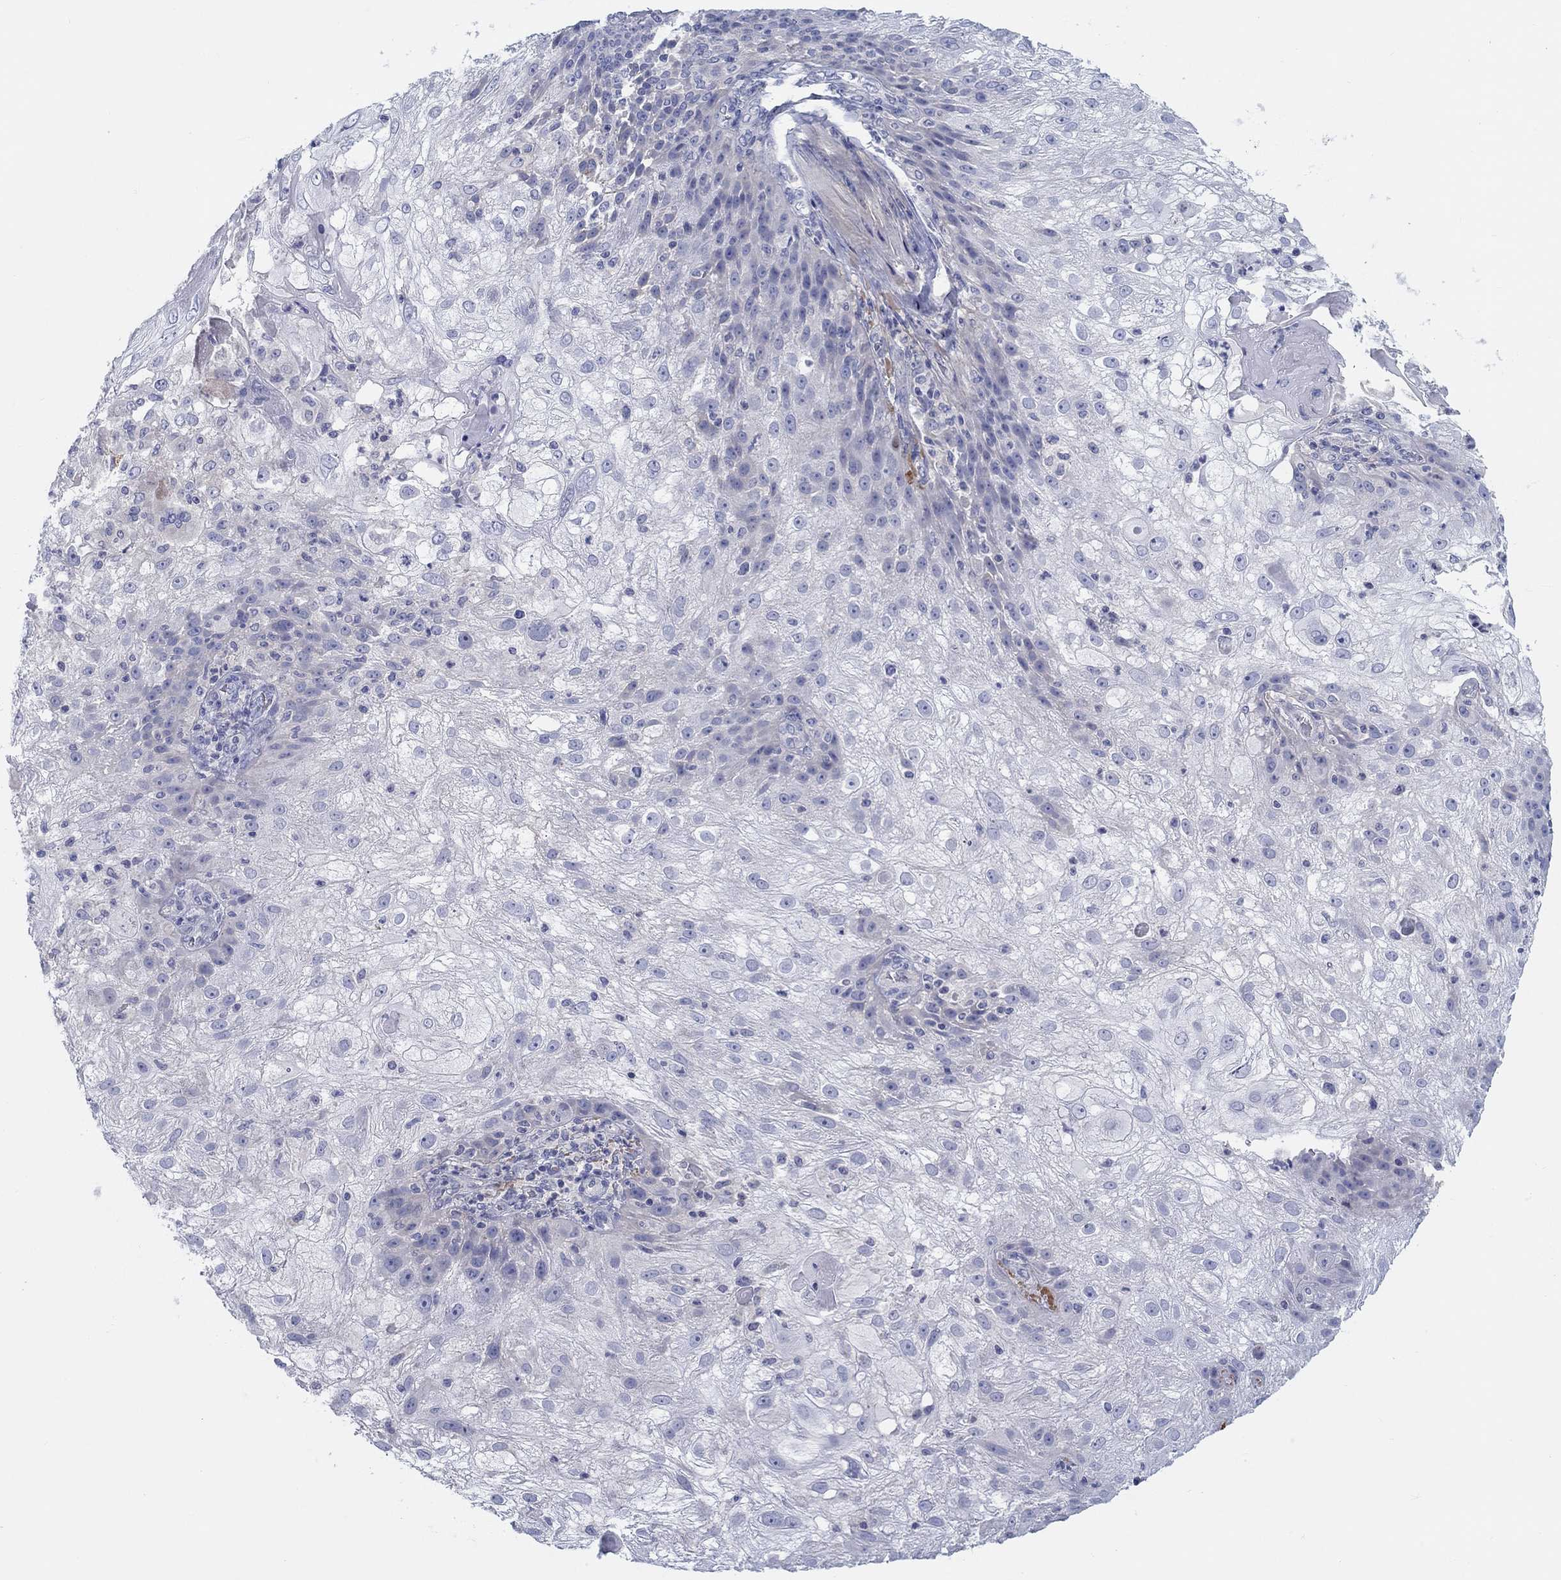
{"staining": {"intensity": "negative", "quantity": "none", "location": "none"}, "tissue": "skin cancer", "cell_type": "Tumor cells", "image_type": "cancer", "snomed": [{"axis": "morphology", "description": "Normal tissue, NOS"}, {"axis": "morphology", "description": "Squamous cell carcinoma, NOS"}, {"axis": "topography", "description": "Skin"}], "caption": "Photomicrograph shows no significant protein staining in tumor cells of skin cancer. Brightfield microscopy of immunohistochemistry (IHC) stained with DAB (brown) and hematoxylin (blue), captured at high magnification.", "gene": "HAPLN4", "patient": {"sex": "female", "age": 83}}